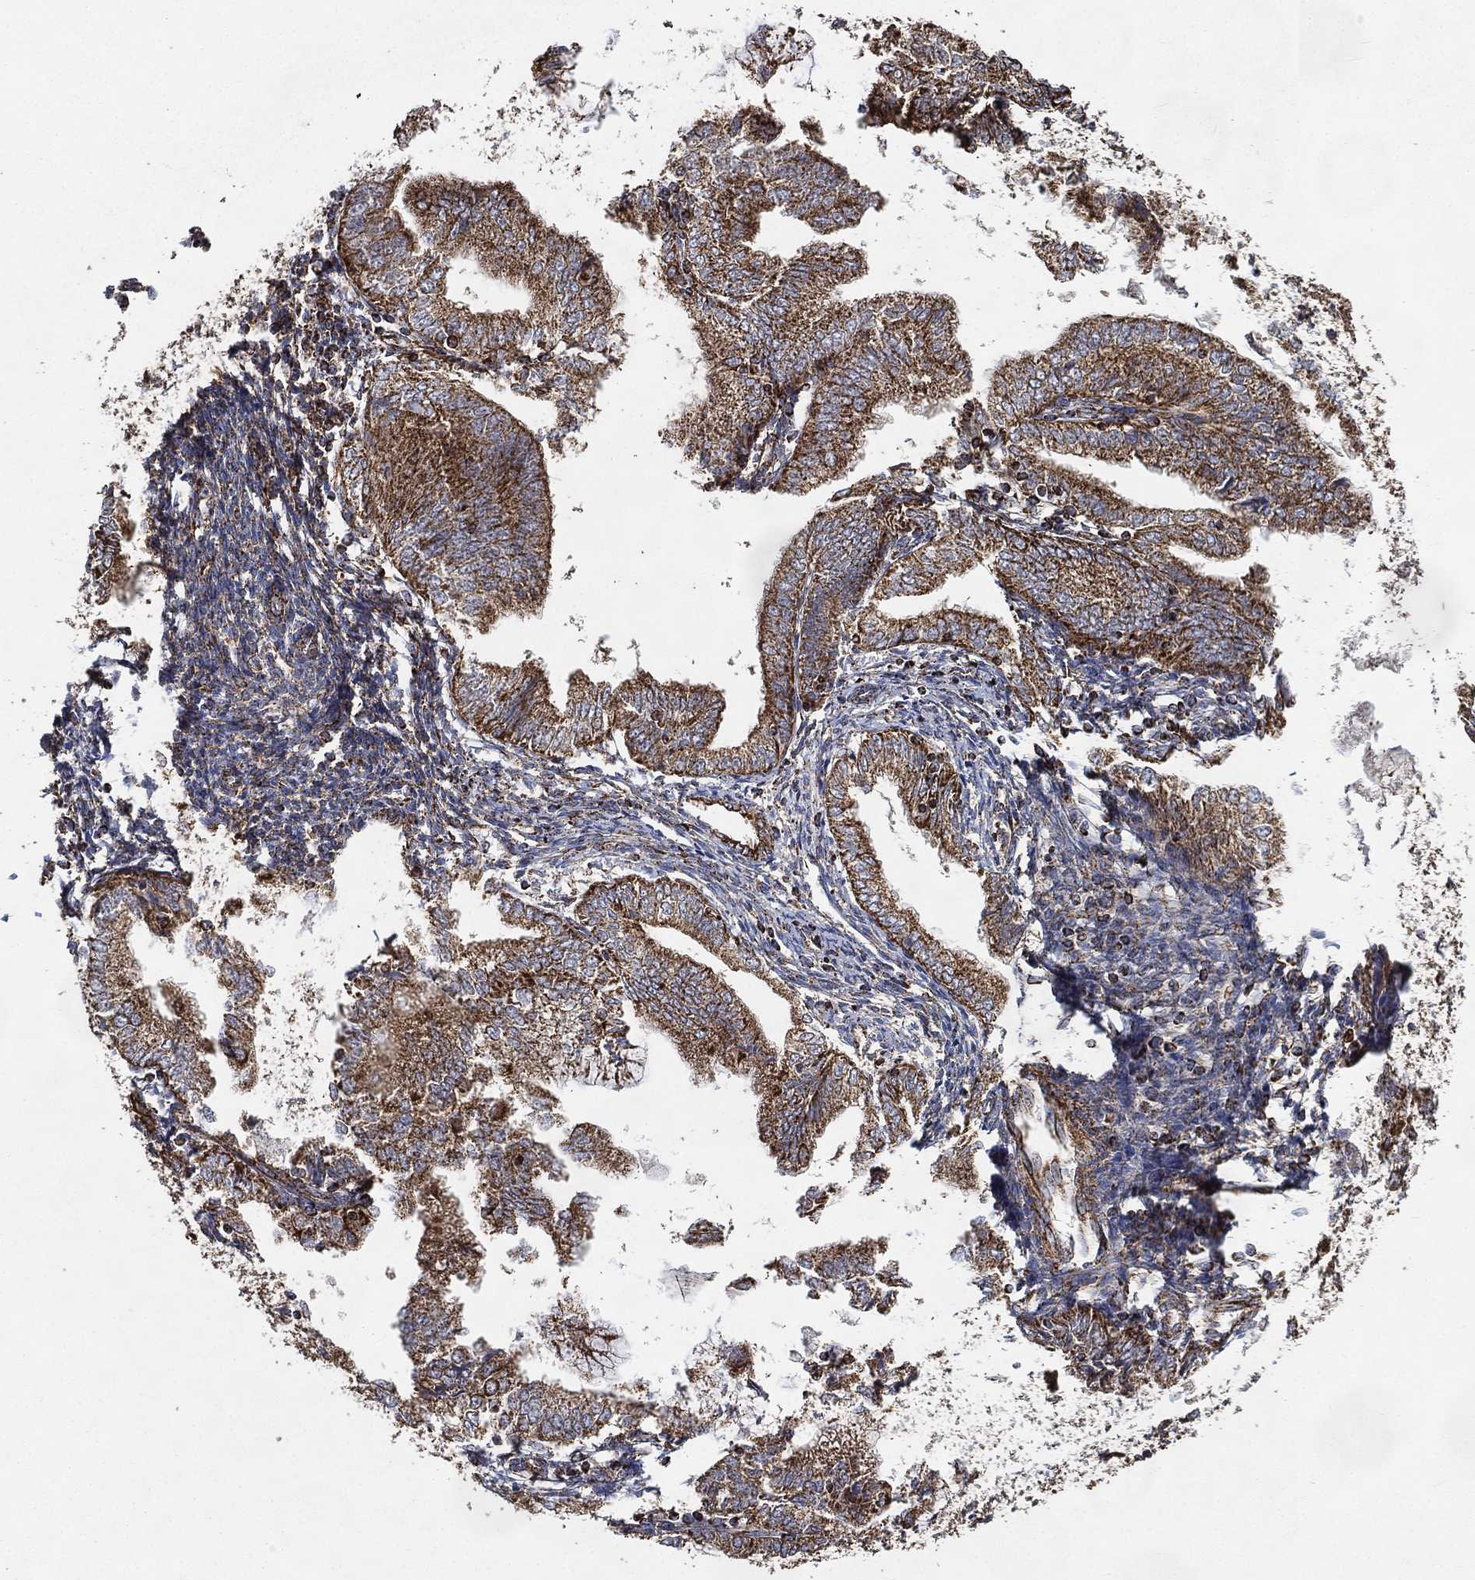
{"staining": {"intensity": "strong", "quantity": ">75%", "location": "cytoplasmic/membranous"}, "tissue": "endometrial cancer", "cell_type": "Tumor cells", "image_type": "cancer", "snomed": [{"axis": "morphology", "description": "Adenocarcinoma, NOS"}, {"axis": "topography", "description": "Endometrium"}], "caption": "Human endometrial cancer stained for a protein (brown) displays strong cytoplasmic/membranous positive positivity in approximately >75% of tumor cells.", "gene": "SLC38A7", "patient": {"sex": "female", "age": 56}}